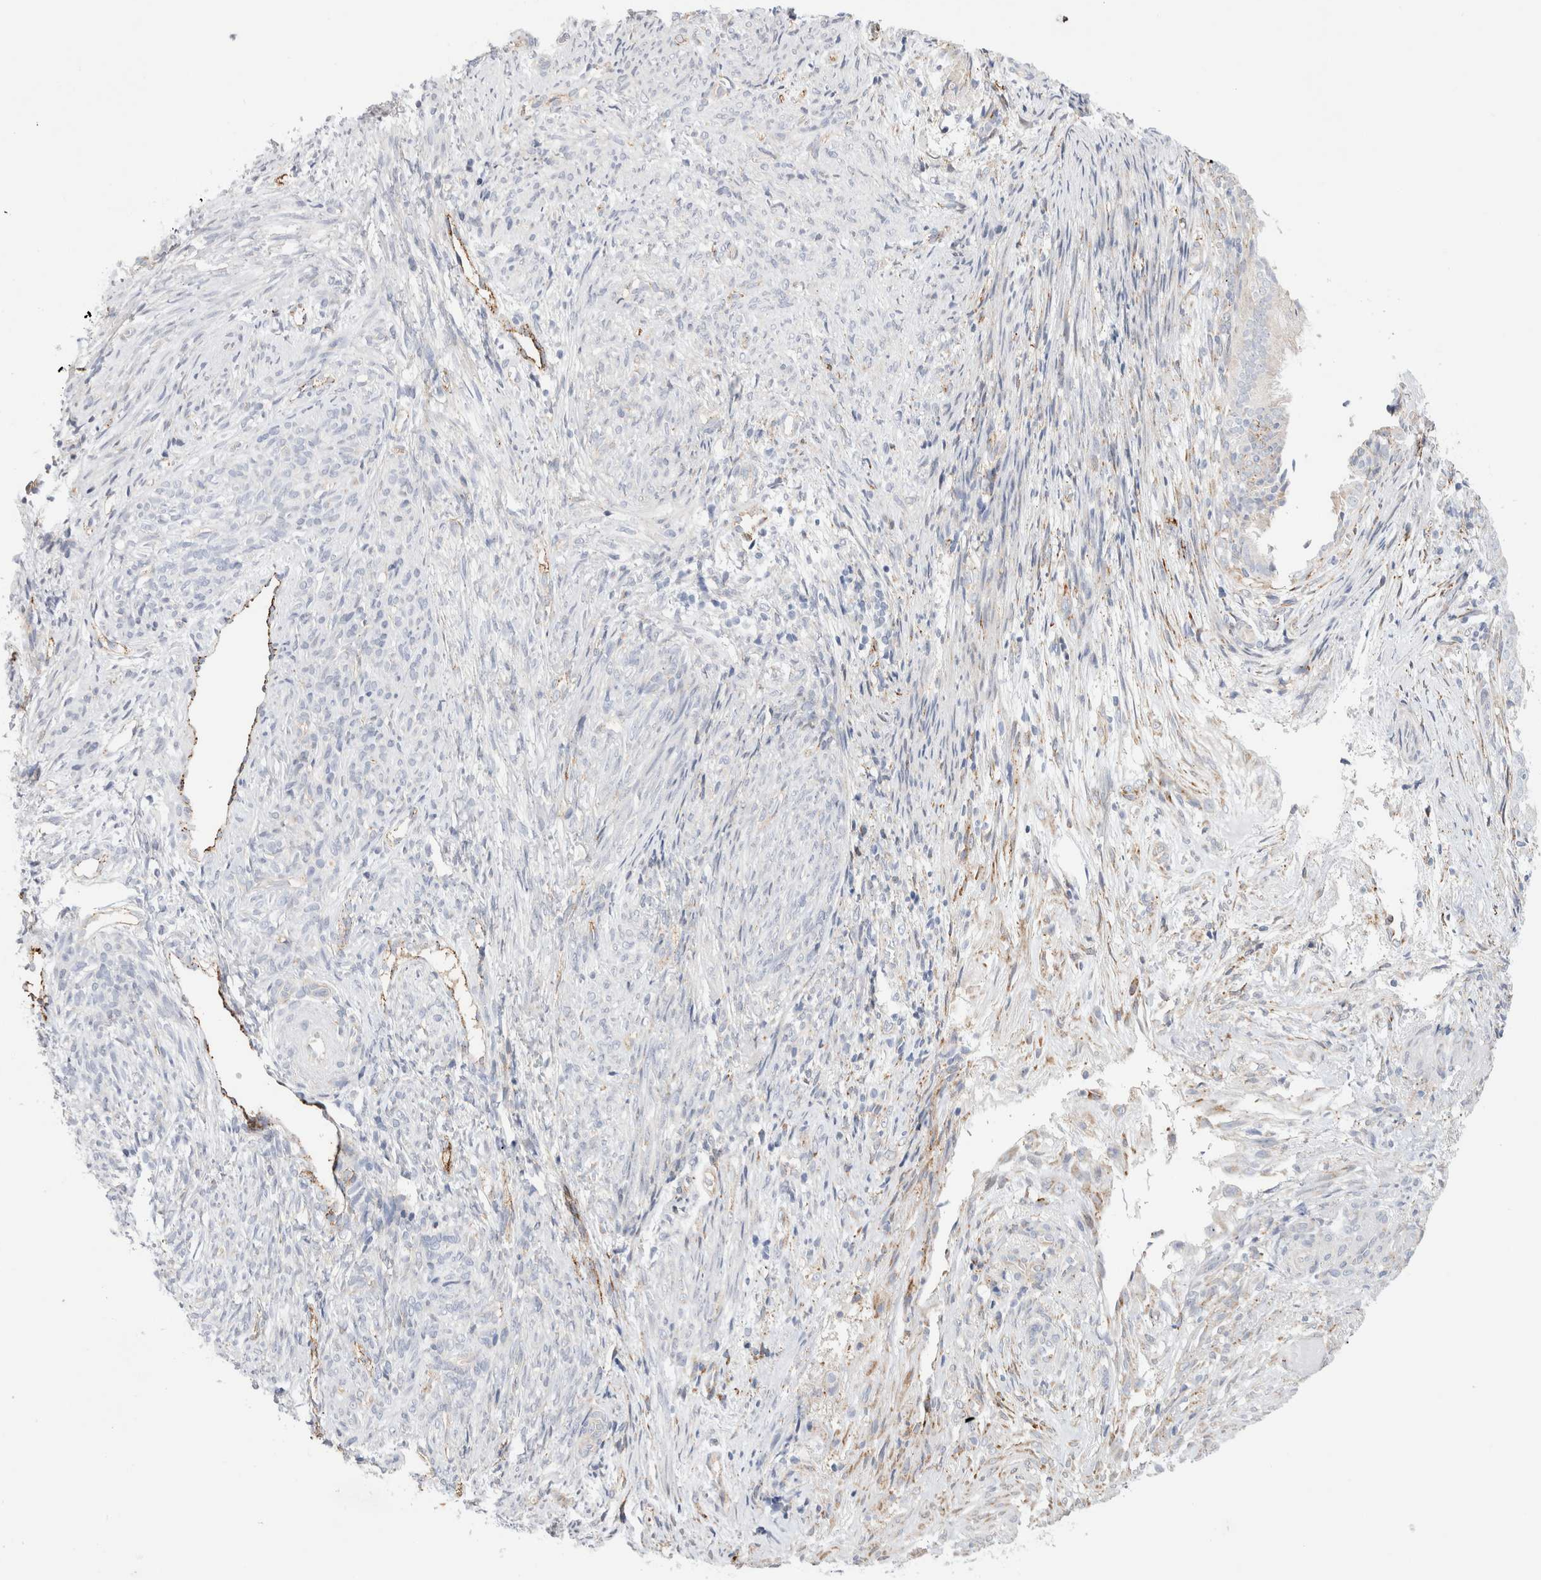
{"staining": {"intensity": "negative", "quantity": "none", "location": "none"}, "tissue": "endometrial cancer", "cell_type": "Tumor cells", "image_type": "cancer", "snomed": [{"axis": "morphology", "description": "Adenocarcinoma, NOS"}, {"axis": "topography", "description": "Endometrium"}], "caption": "Endometrial adenocarcinoma stained for a protein using immunohistochemistry (IHC) shows no staining tumor cells.", "gene": "CNPY4", "patient": {"sex": "female", "age": 58}}